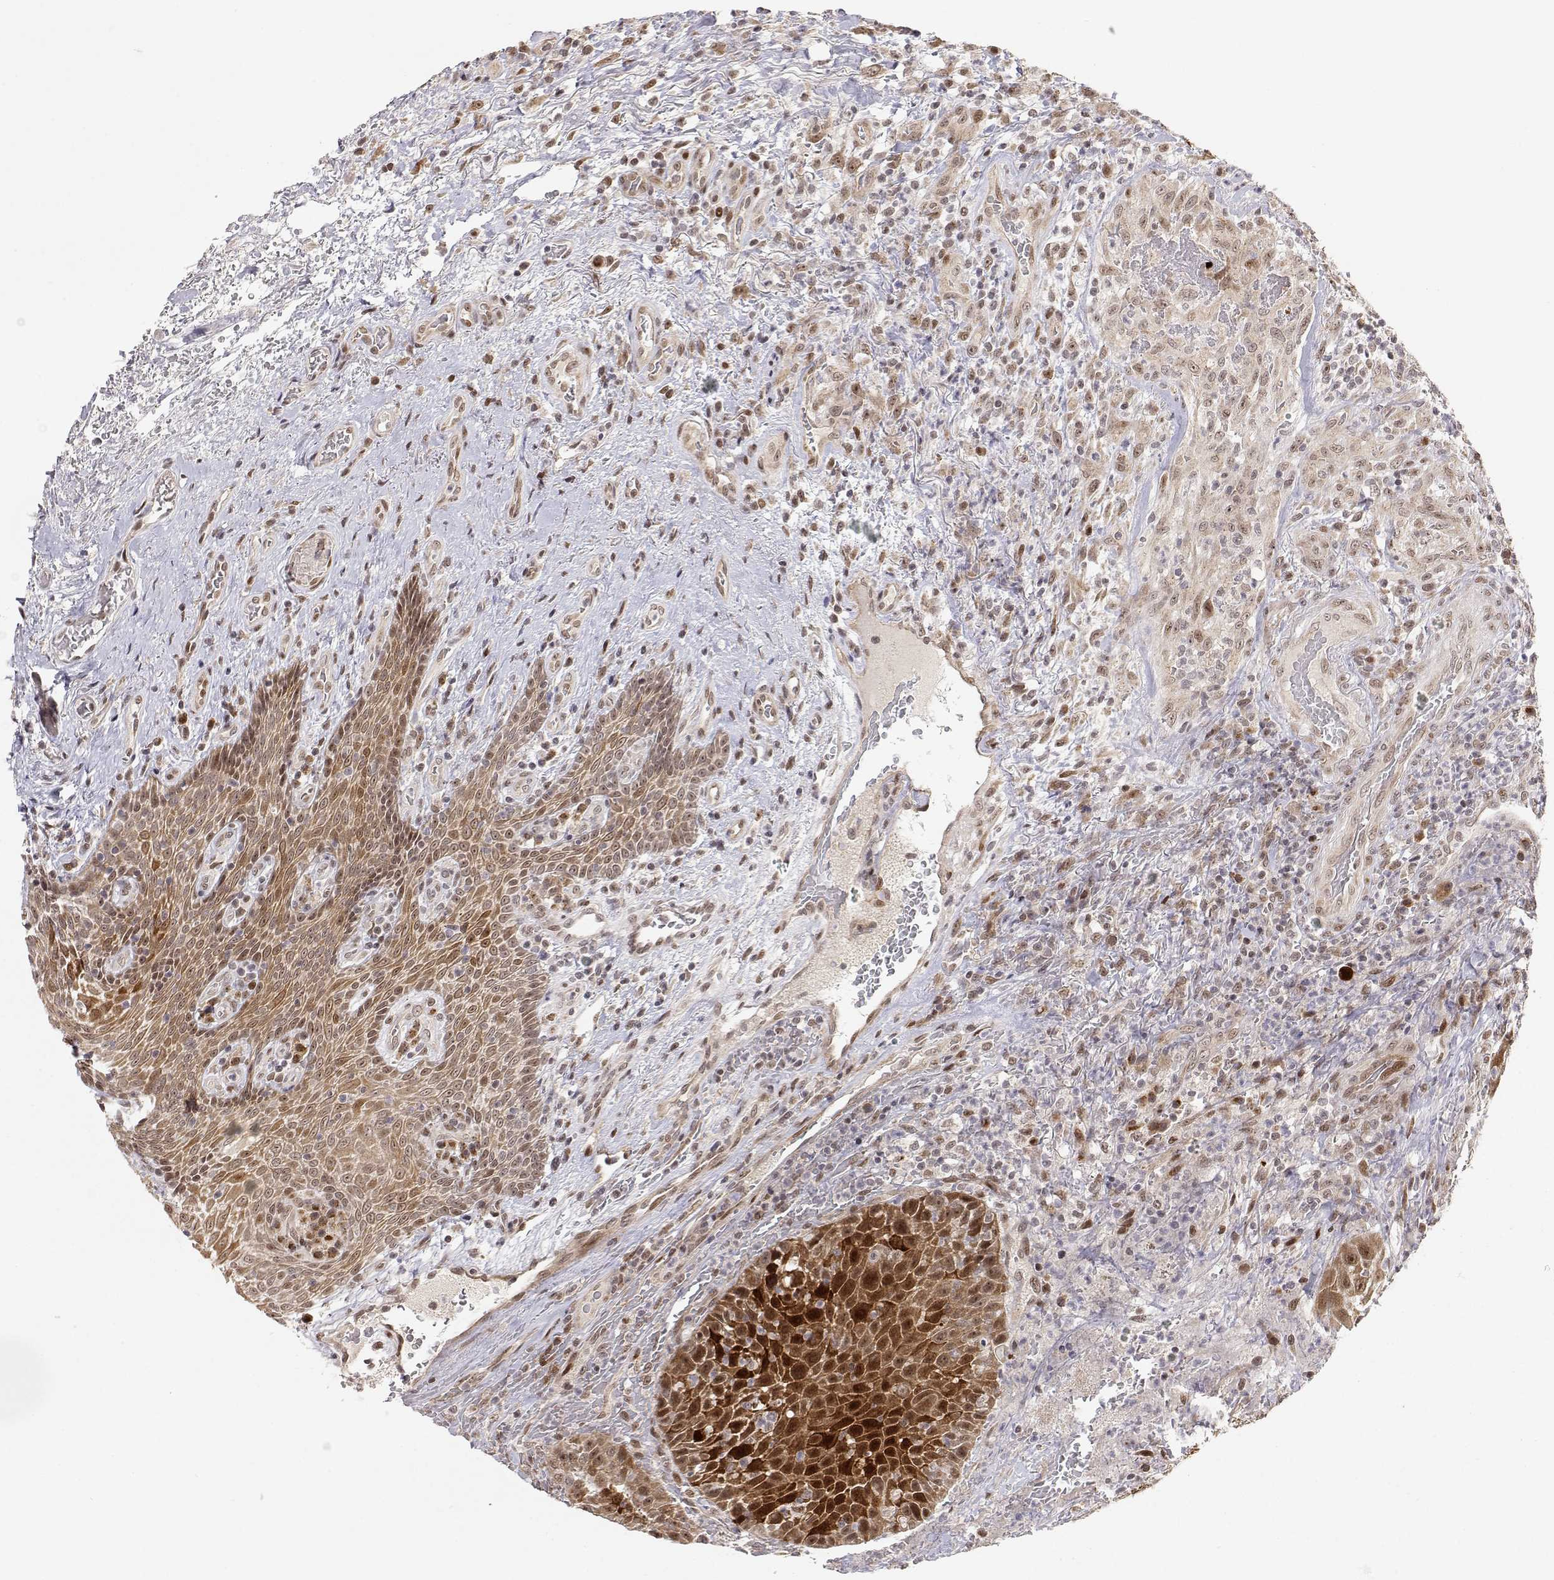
{"staining": {"intensity": "strong", "quantity": "25%-75%", "location": "cytoplasmic/membranous,nuclear"}, "tissue": "head and neck cancer", "cell_type": "Tumor cells", "image_type": "cancer", "snomed": [{"axis": "morphology", "description": "Squamous cell carcinoma, NOS"}, {"axis": "topography", "description": "Head-Neck"}], "caption": "DAB (3,3'-diaminobenzidine) immunohistochemical staining of head and neck squamous cell carcinoma displays strong cytoplasmic/membranous and nuclear protein positivity in about 25%-75% of tumor cells.", "gene": "BRCA1", "patient": {"sex": "male", "age": 69}}